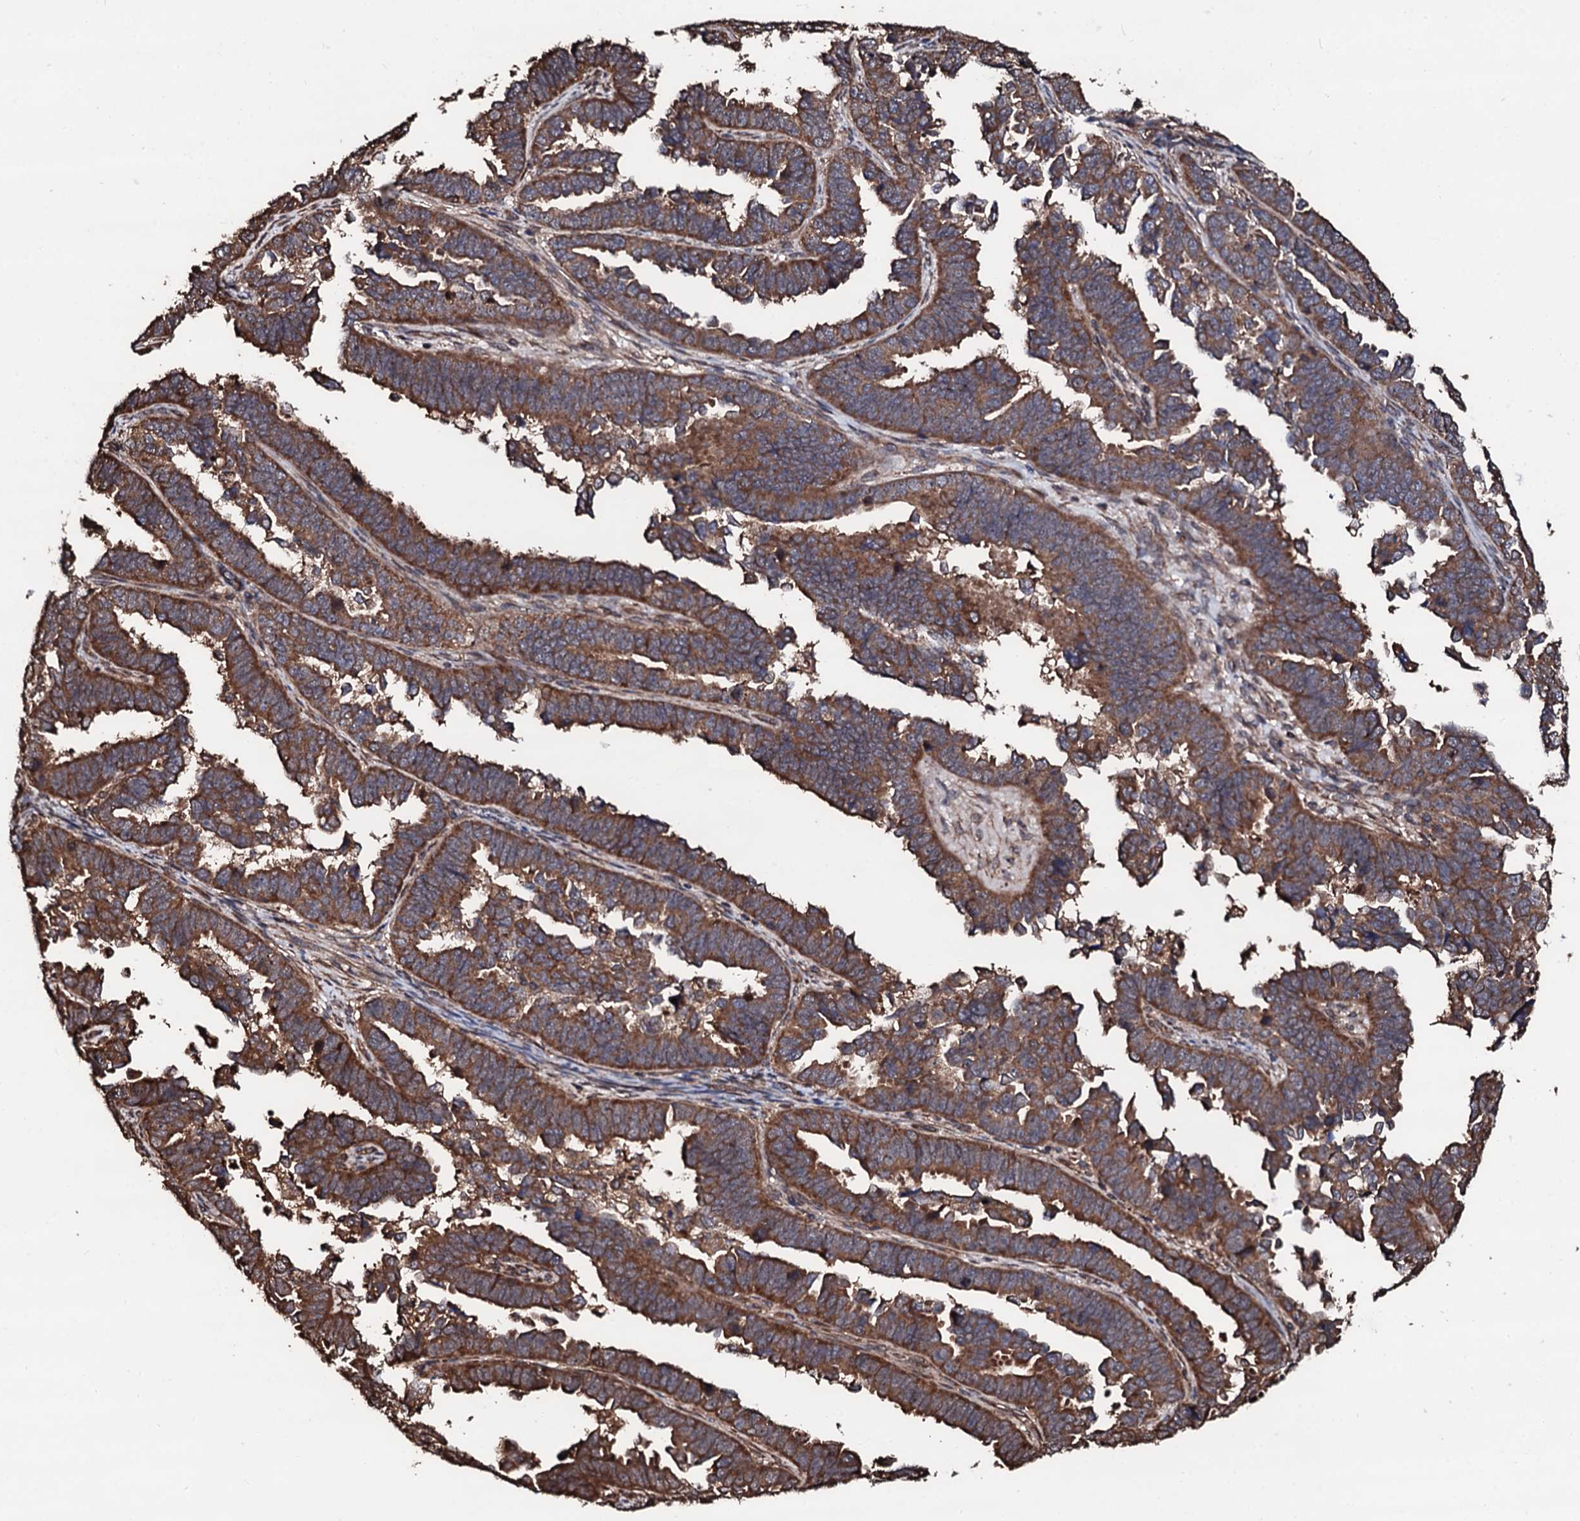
{"staining": {"intensity": "moderate", "quantity": ">75%", "location": "cytoplasmic/membranous"}, "tissue": "endometrial cancer", "cell_type": "Tumor cells", "image_type": "cancer", "snomed": [{"axis": "morphology", "description": "Adenocarcinoma, NOS"}, {"axis": "topography", "description": "Endometrium"}], "caption": "High-magnification brightfield microscopy of endometrial cancer (adenocarcinoma) stained with DAB (brown) and counterstained with hematoxylin (blue). tumor cells exhibit moderate cytoplasmic/membranous staining is appreciated in about>75% of cells. (Stains: DAB in brown, nuclei in blue, Microscopy: brightfield microscopy at high magnification).", "gene": "CKAP5", "patient": {"sex": "female", "age": 75}}